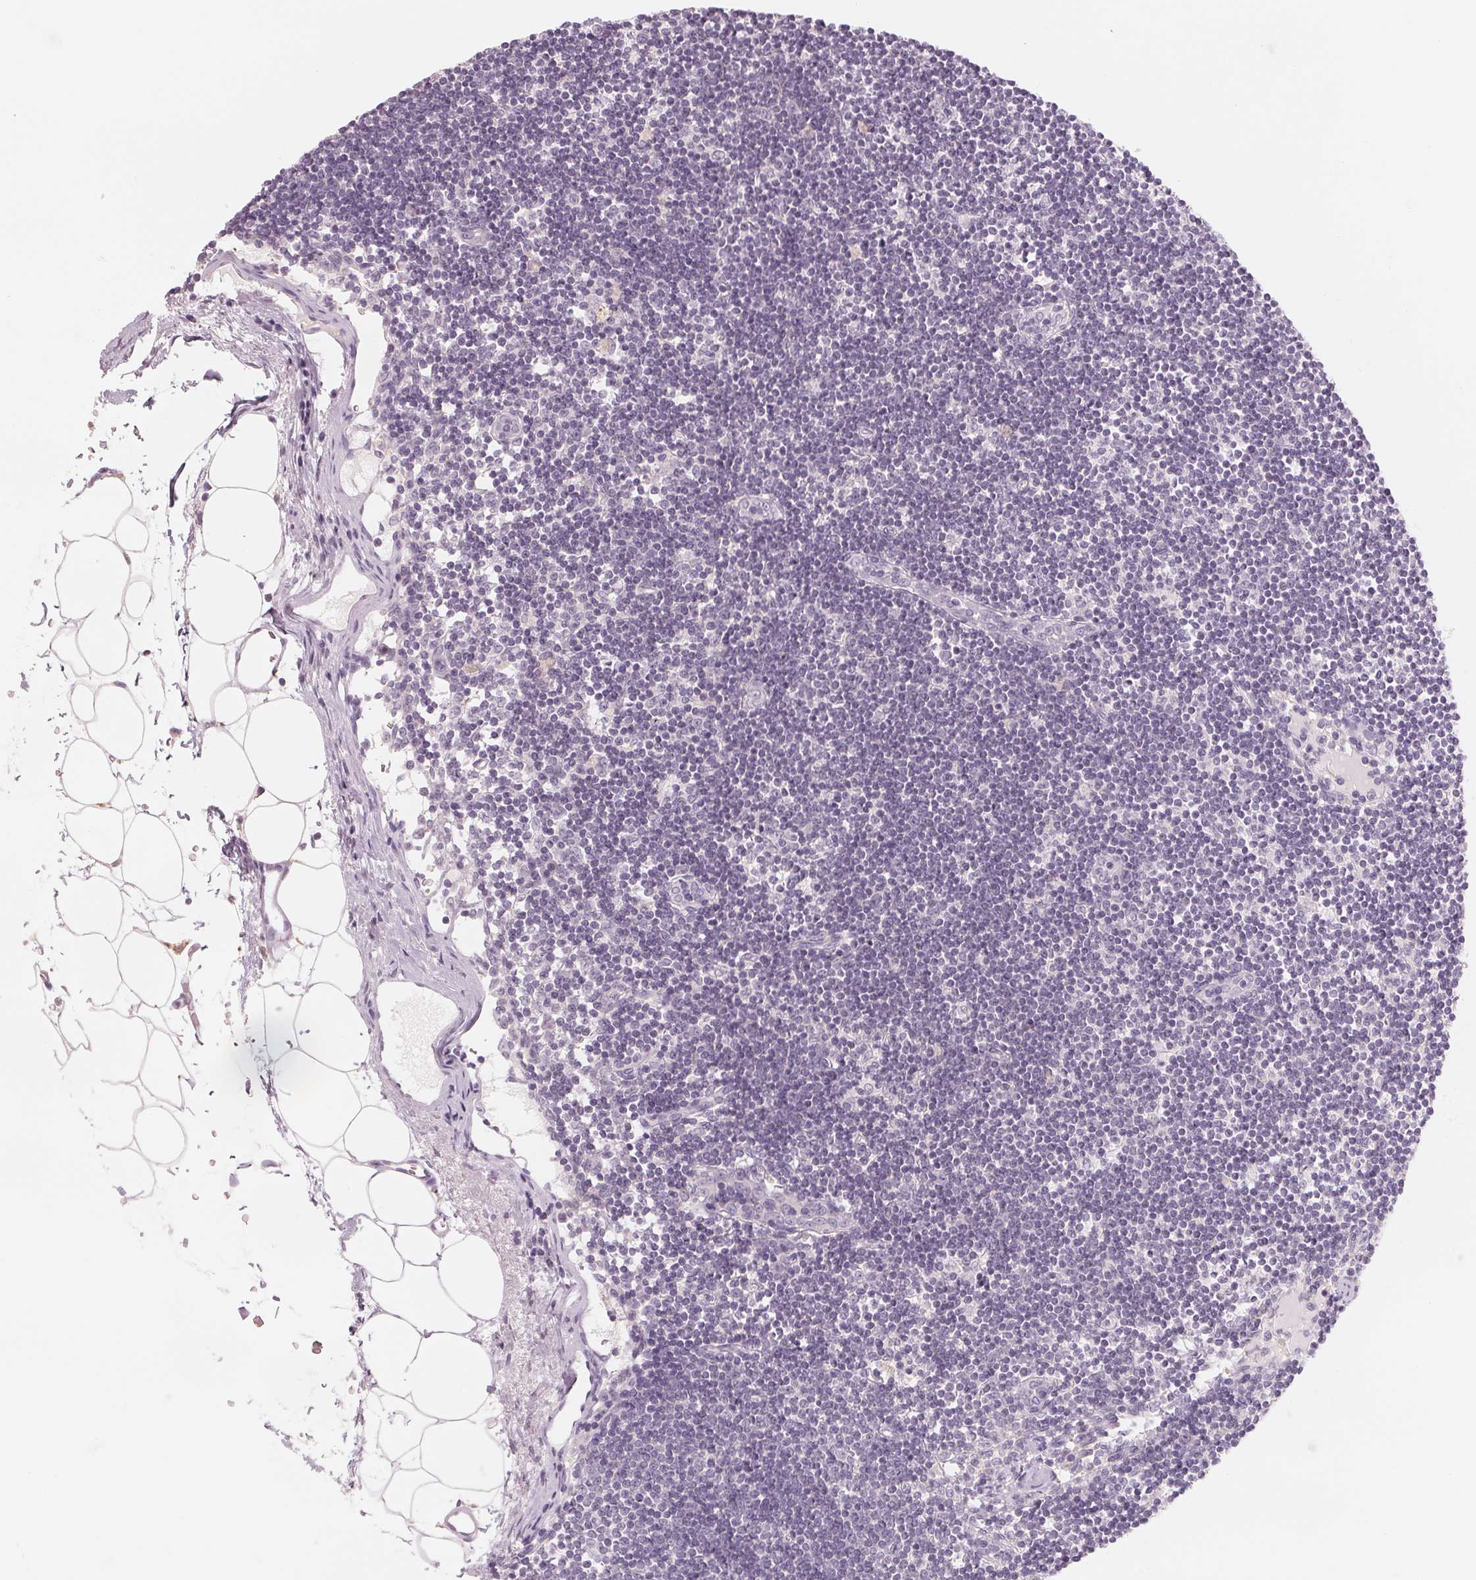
{"staining": {"intensity": "negative", "quantity": "none", "location": "none"}, "tissue": "lymph node", "cell_type": "Germinal center cells", "image_type": "normal", "snomed": [{"axis": "morphology", "description": "Normal tissue, NOS"}, {"axis": "topography", "description": "Lymph node"}], "caption": "Histopathology image shows no significant protein staining in germinal center cells of normal lymph node.", "gene": "CFAP276", "patient": {"sex": "female", "age": 65}}